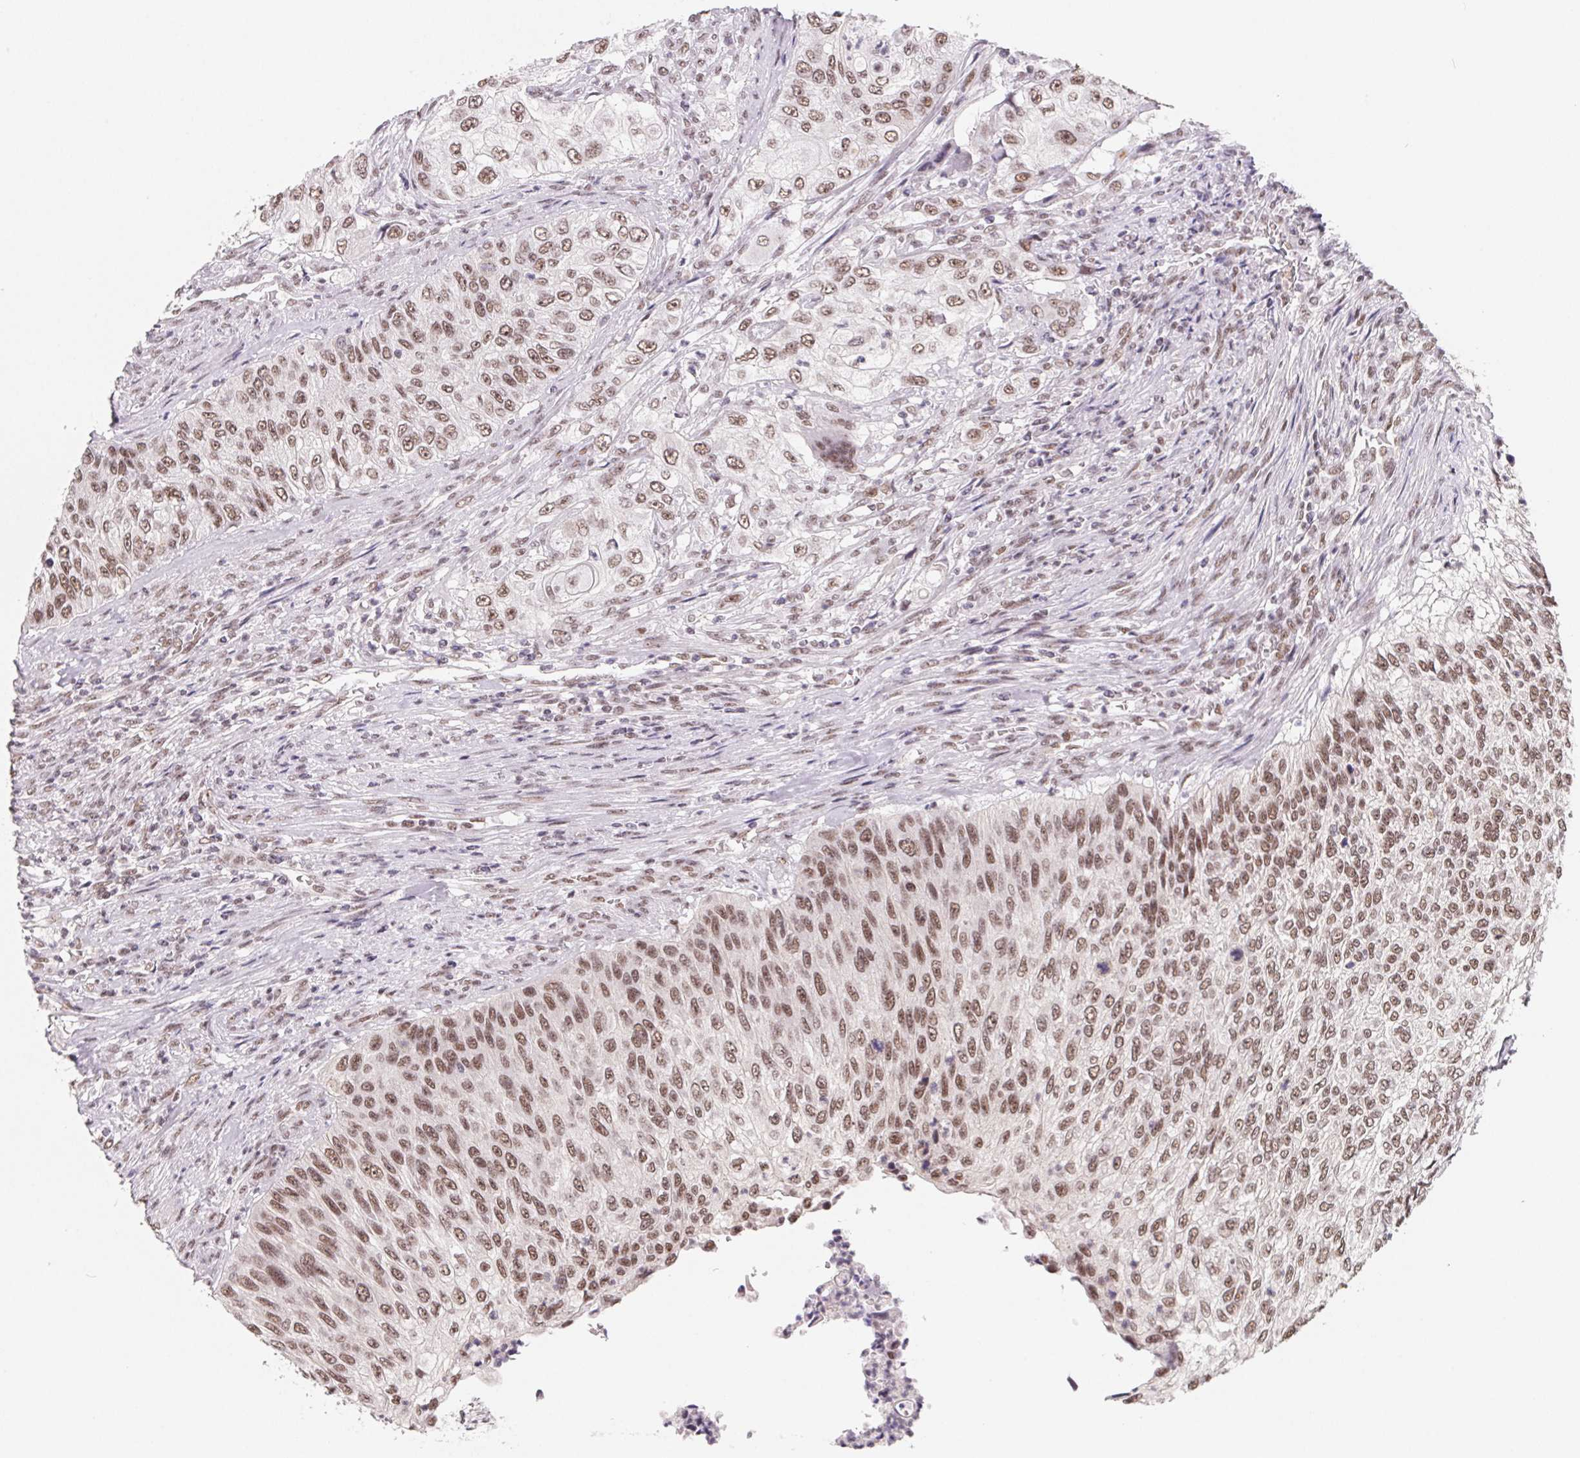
{"staining": {"intensity": "moderate", "quantity": ">75%", "location": "nuclear"}, "tissue": "urothelial cancer", "cell_type": "Tumor cells", "image_type": "cancer", "snomed": [{"axis": "morphology", "description": "Urothelial carcinoma, High grade"}, {"axis": "topography", "description": "Urinary bladder"}], "caption": "Human urothelial cancer stained with a brown dye demonstrates moderate nuclear positive expression in approximately >75% of tumor cells.", "gene": "TCERG1", "patient": {"sex": "female", "age": 60}}